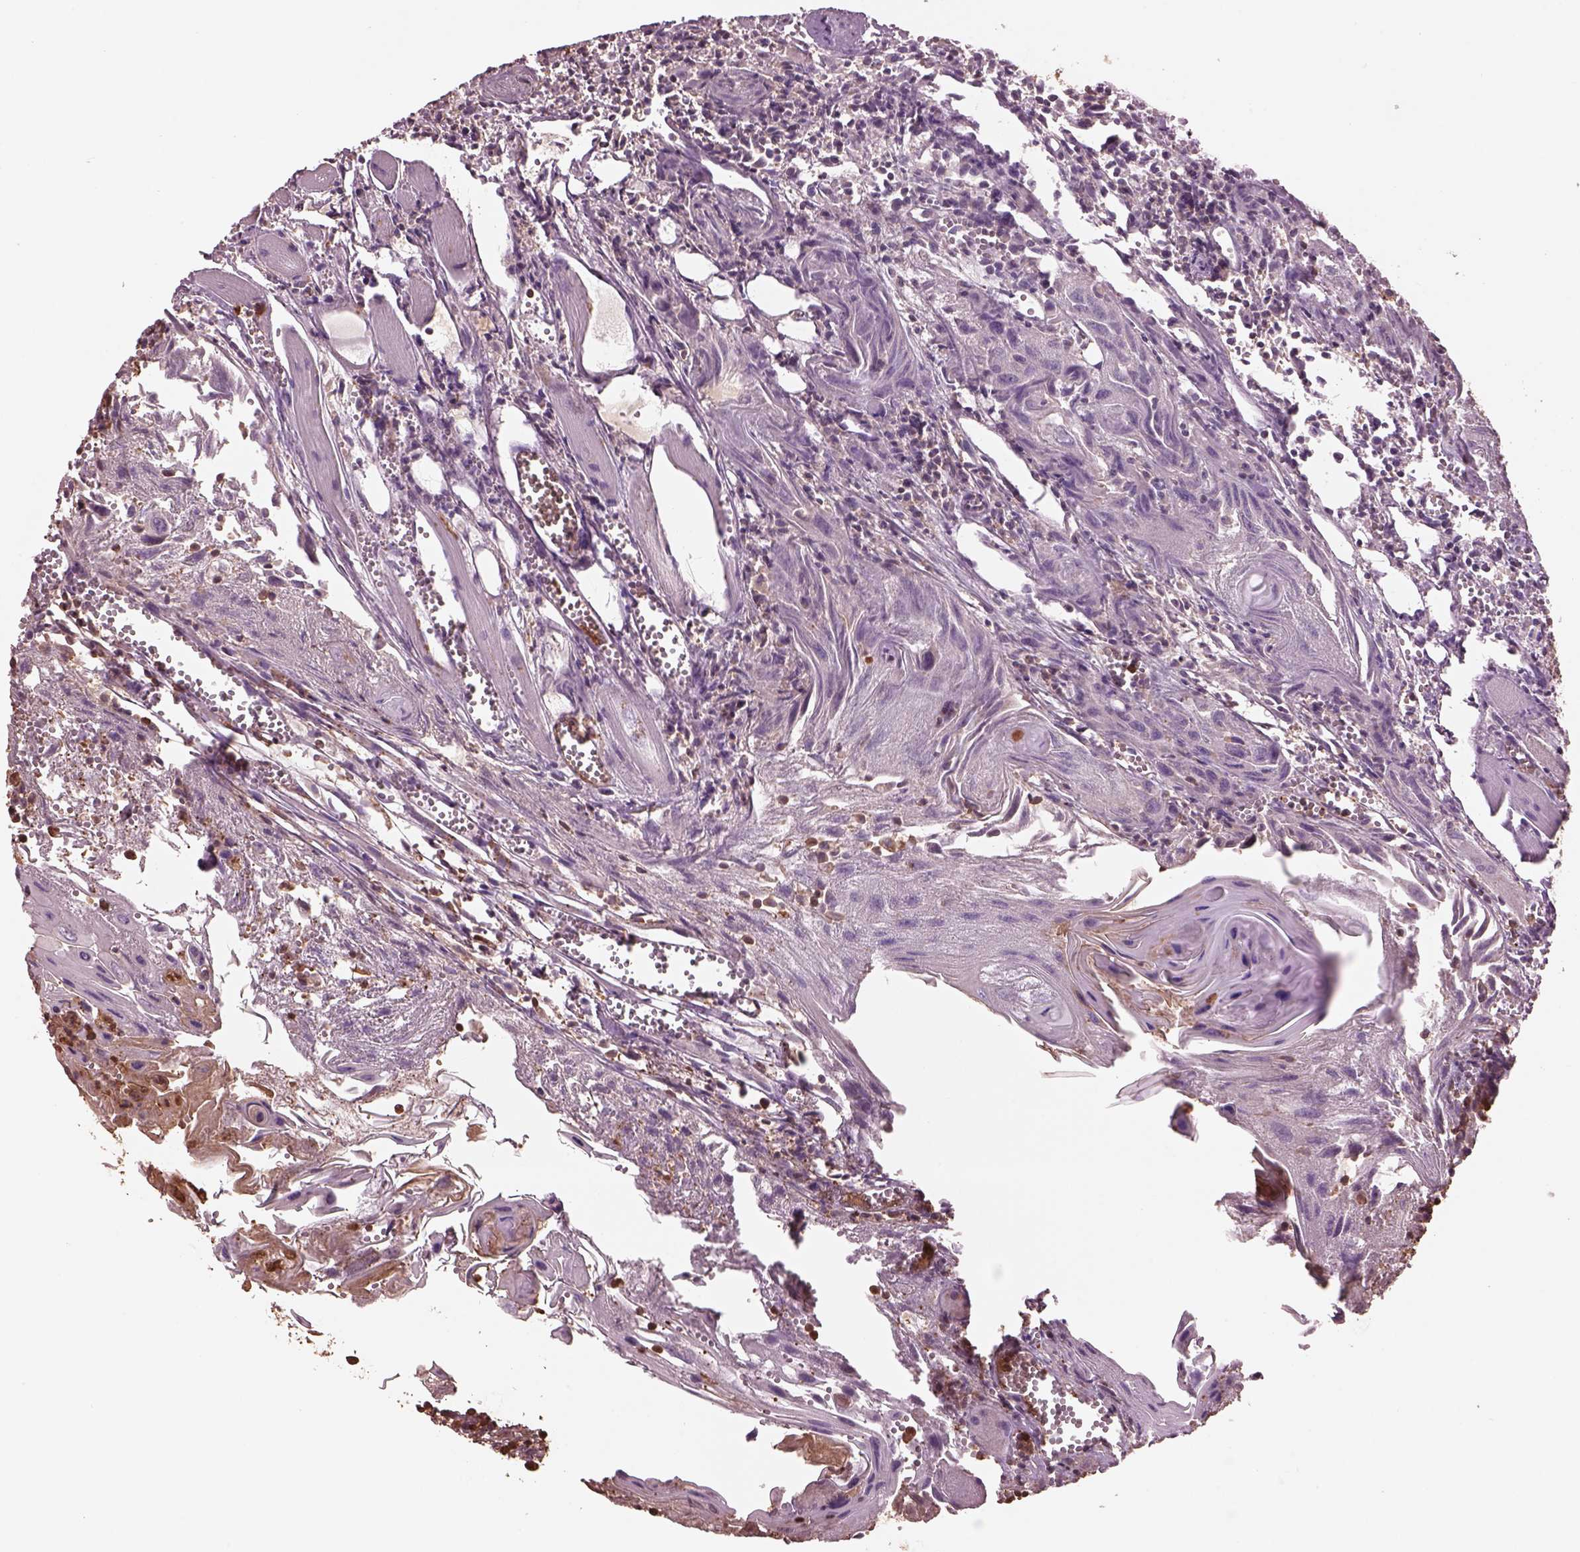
{"staining": {"intensity": "weak", "quantity": "25%-75%", "location": "cytoplasmic/membranous"}, "tissue": "head and neck cancer", "cell_type": "Tumor cells", "image_type": "cancer", "snomed": [{"axis": "morphology", "description": "Squamous cell carcinoma, NOS"}, {"axis": "topography", "description": "Head-Neck"}], "caption": "A histopathology image of squamous cell carcinoma (head and neck) stained for a protein shows weak cytoplasmic/membranous brown staining in tumor cells.", "gene": "IL31RA", "patient": {"sex": "female", "age": 80}}